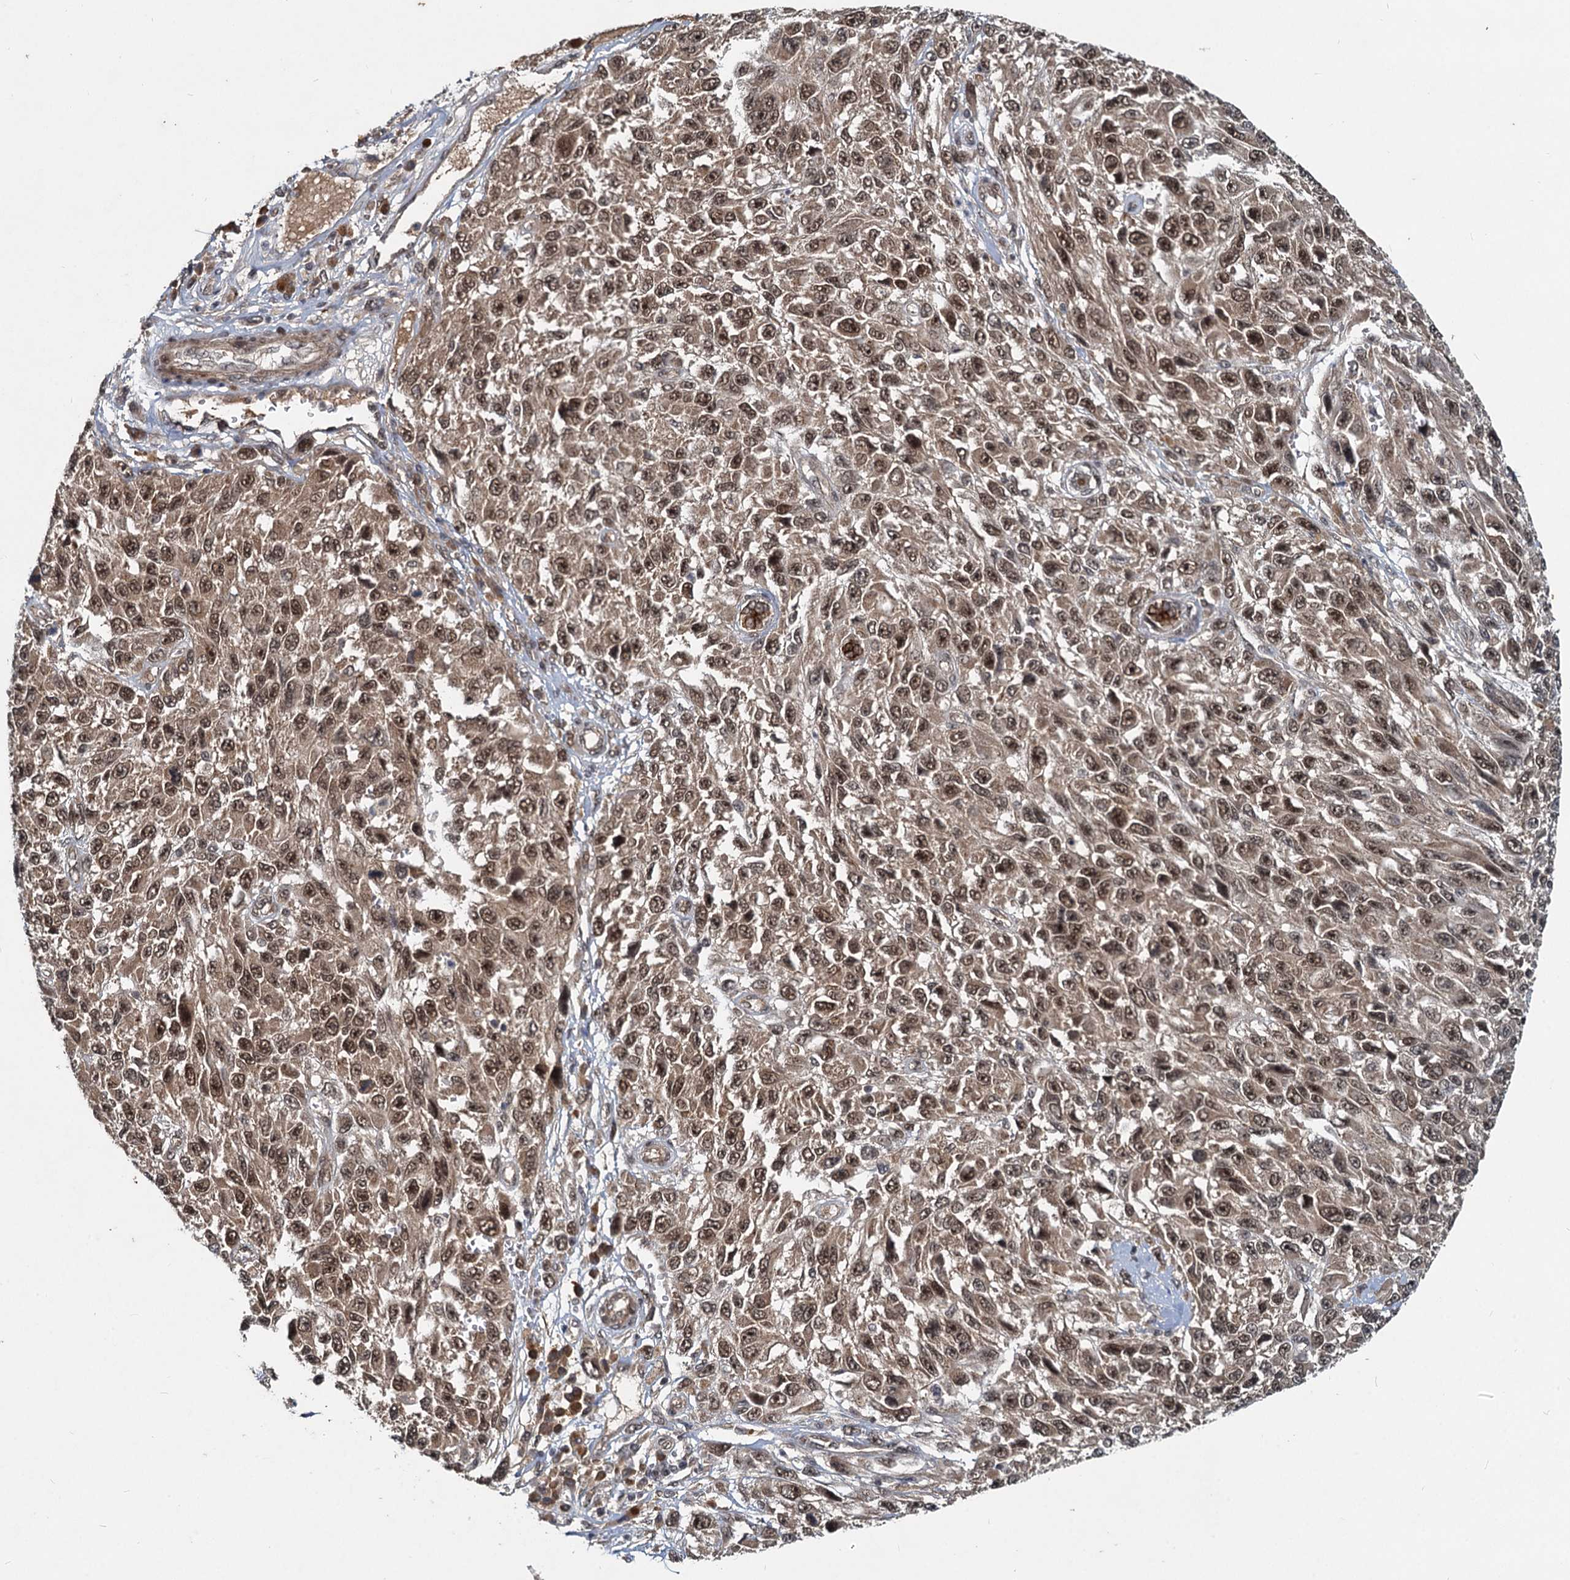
{"staining": {"intensity": "moderate", "quantity": ">75%", "location": "nuclear"}, "tissue": "melanoma", "cell_type": "Tumor cells", "image_type": "cancer", "snomed": [{"axis": "morphology", "description": "Normal tissue, NOS"}, {"axis": "morphology", "description": "Malignant melanoma, NOS"}, {"axis": "topography", "description": "Skin"}], "caption": "High-power microscopy captured an IHC histopathology image of malignant melanoma, revealing moderate nuclear staining in about >75% of tumor cells.", "gene": "RITA1", "patient": {"sex": "female", "age": 96}}